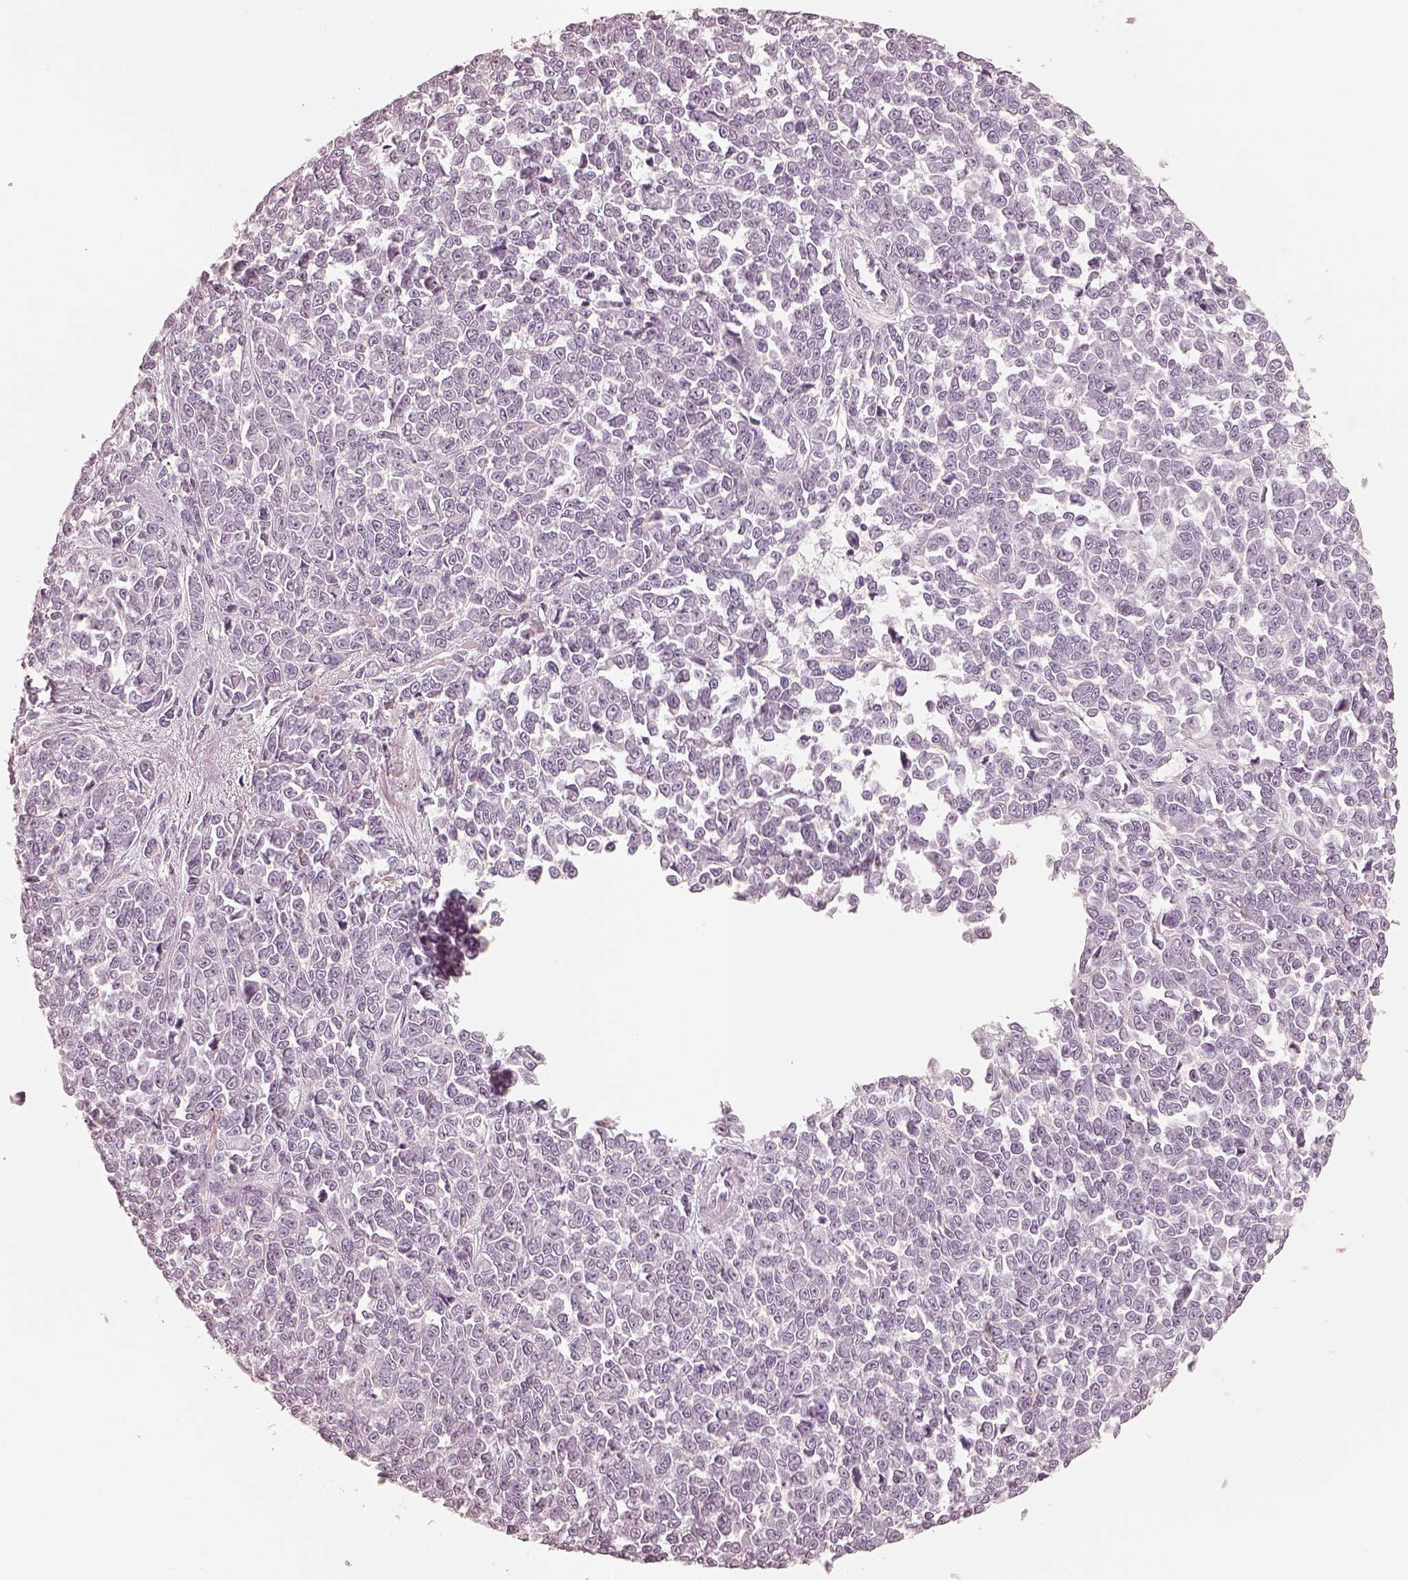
{"staining": {"intensity": "negative", "quantity": "none", "location": "none"}, "tissue": "melanoma", "cell_type": "Tumor cells", "image_type": "cancer", "snomed": [{"axis": "morphology", "description": "Malignant melanoma, NOS"}, {"axis": "topography", "description": "Skin"}], "caption": "IHC photomicrograph of human malignant melanoma stained for a protein (brown), which shows no staining in tumor cells. The staining was performed using DAB to visualize the protein expression in brown, while the nuclei were stained in blue with hematoxylin (Magnification: 20x).", "gene": "KRT82", "patient": {"sex": "female", "age": 95}}